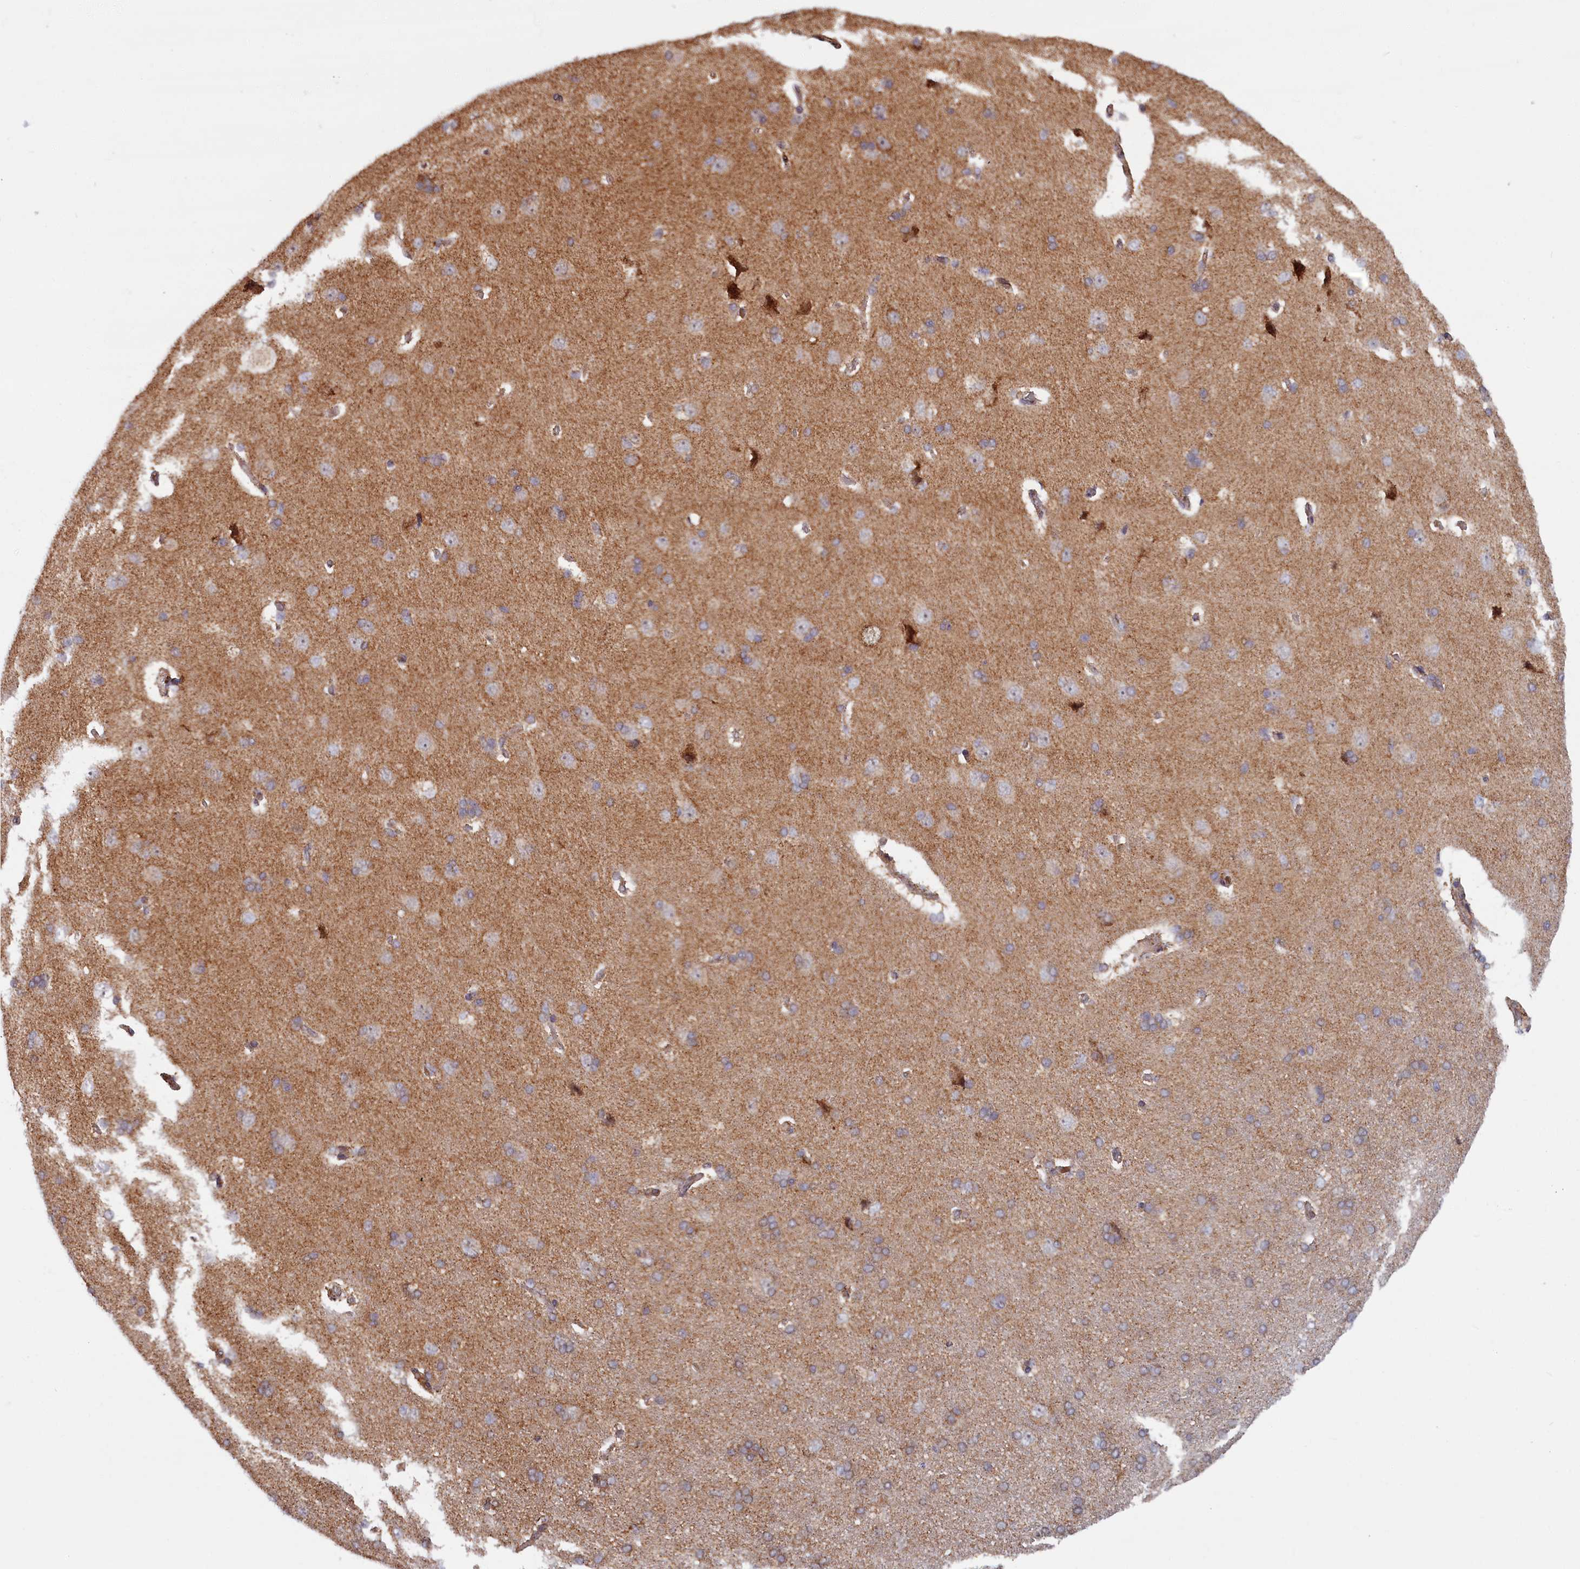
{"staining": {"intensity": "negative", "quantity": "none", "location": "none"}, "tissue": "cerebral cortex", "cell_type": "Endothelial cells", "image_type": "normal", "snomed": [{"axis": "morphology", "description": "Normal tissue, NOS"}, {"axis": "topography", "description": "Cerebral cortex"}], "caption": "IHC of unremarkable human cerebral cortex exhibits no expression in endothelial cells. (Brightfield microscopy of DAB (3,3'-diaminobenzidine) IHC at high magnification).", "gene": "PLA2G10", "patient": {"sex": "male", "age": 62}}